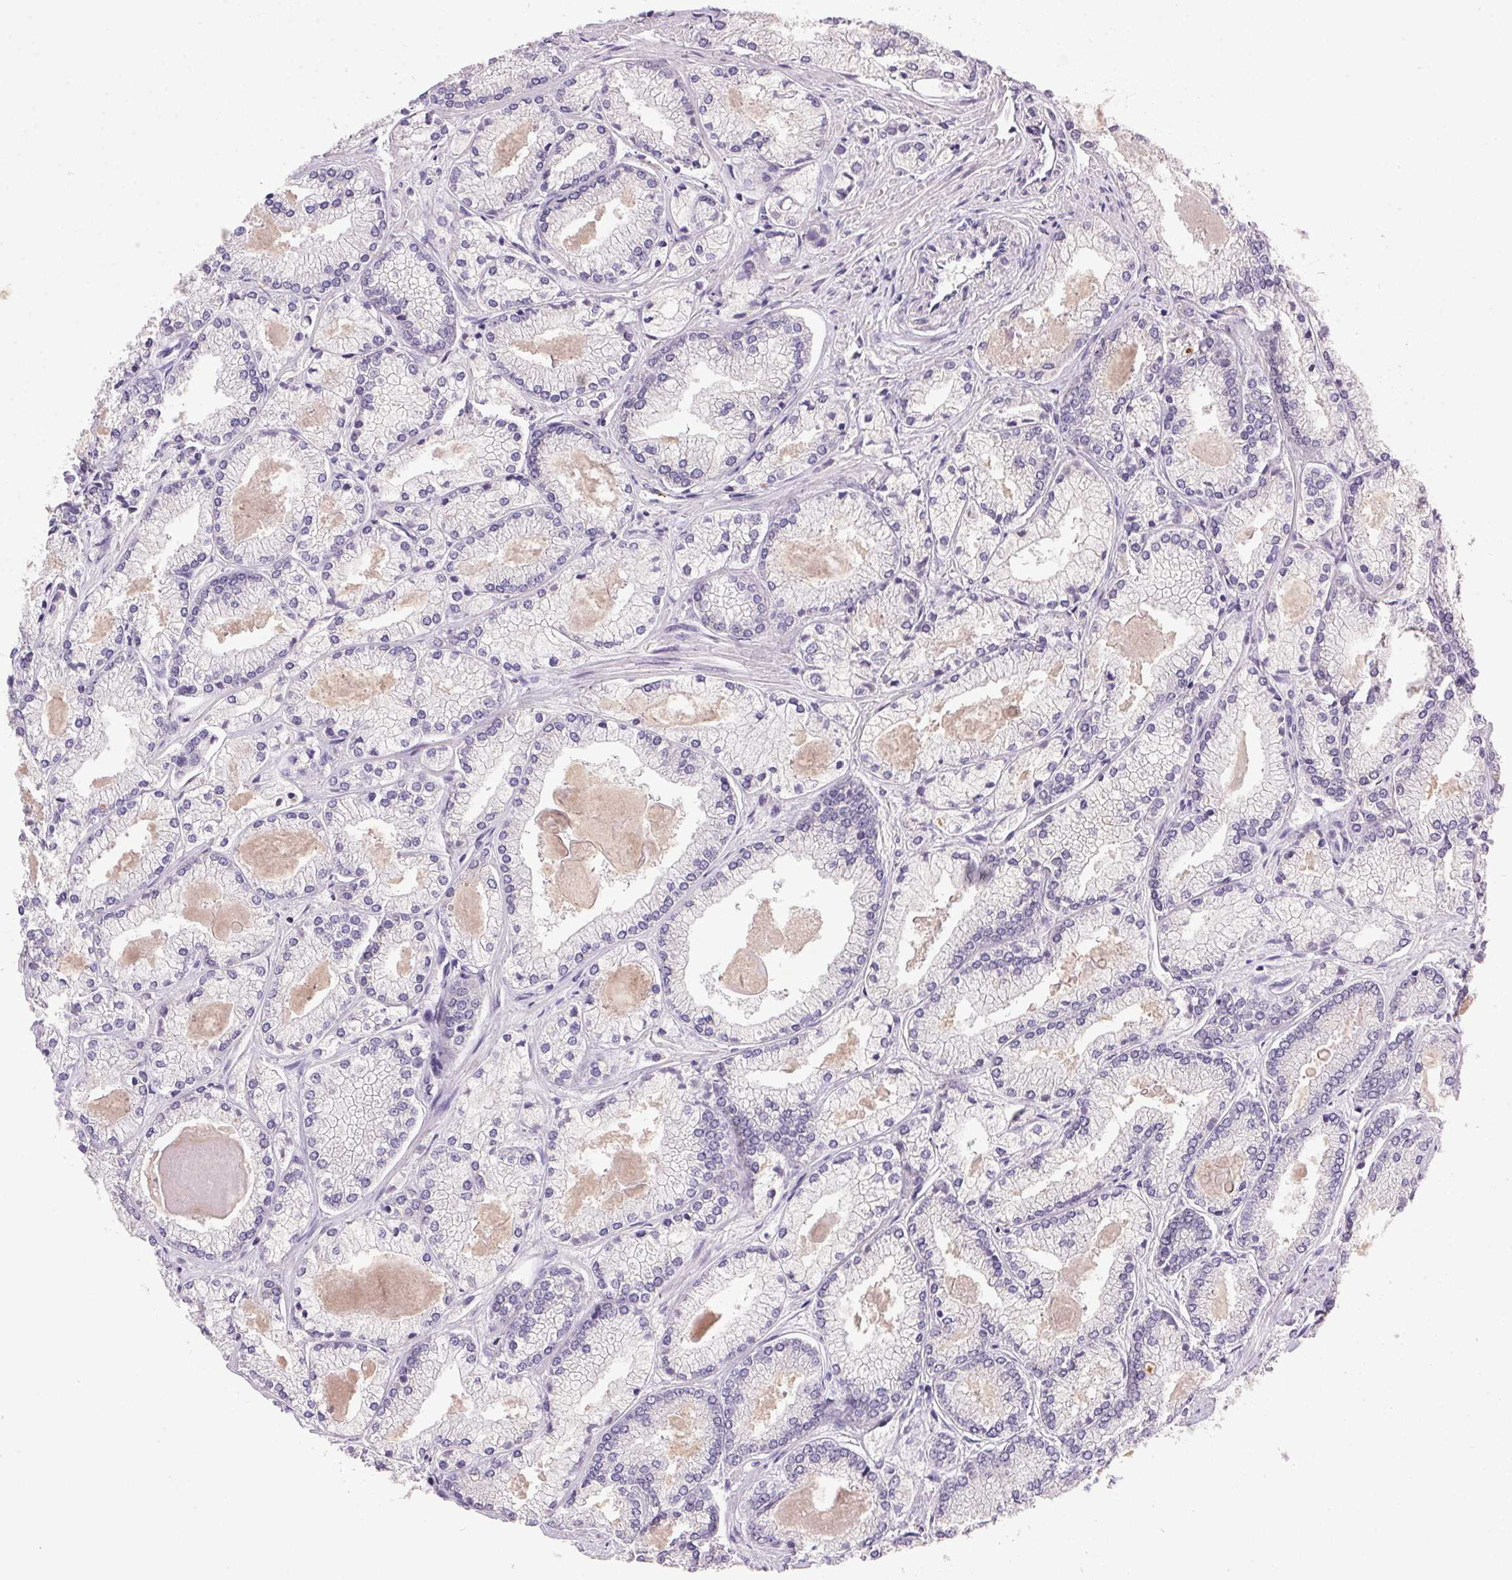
{"staining": {"intensity": "negative", "quantity": "none", "location": "none"}, "tissue": "prostate cancer", "cell_type": "Tumor cells", "image_type": "cancer", "snomed": [{"axis": "morphology", "description": "Adenocarcinoma, High grade"}, {"axis": "topography", "description": "Prostate"}], "caption": "A histopathology image of prostate cancer stained for a protein shows no brown staining in tumor cells.", "gene": "TRDN", "patient": {"sex": "male", "age": 68}}